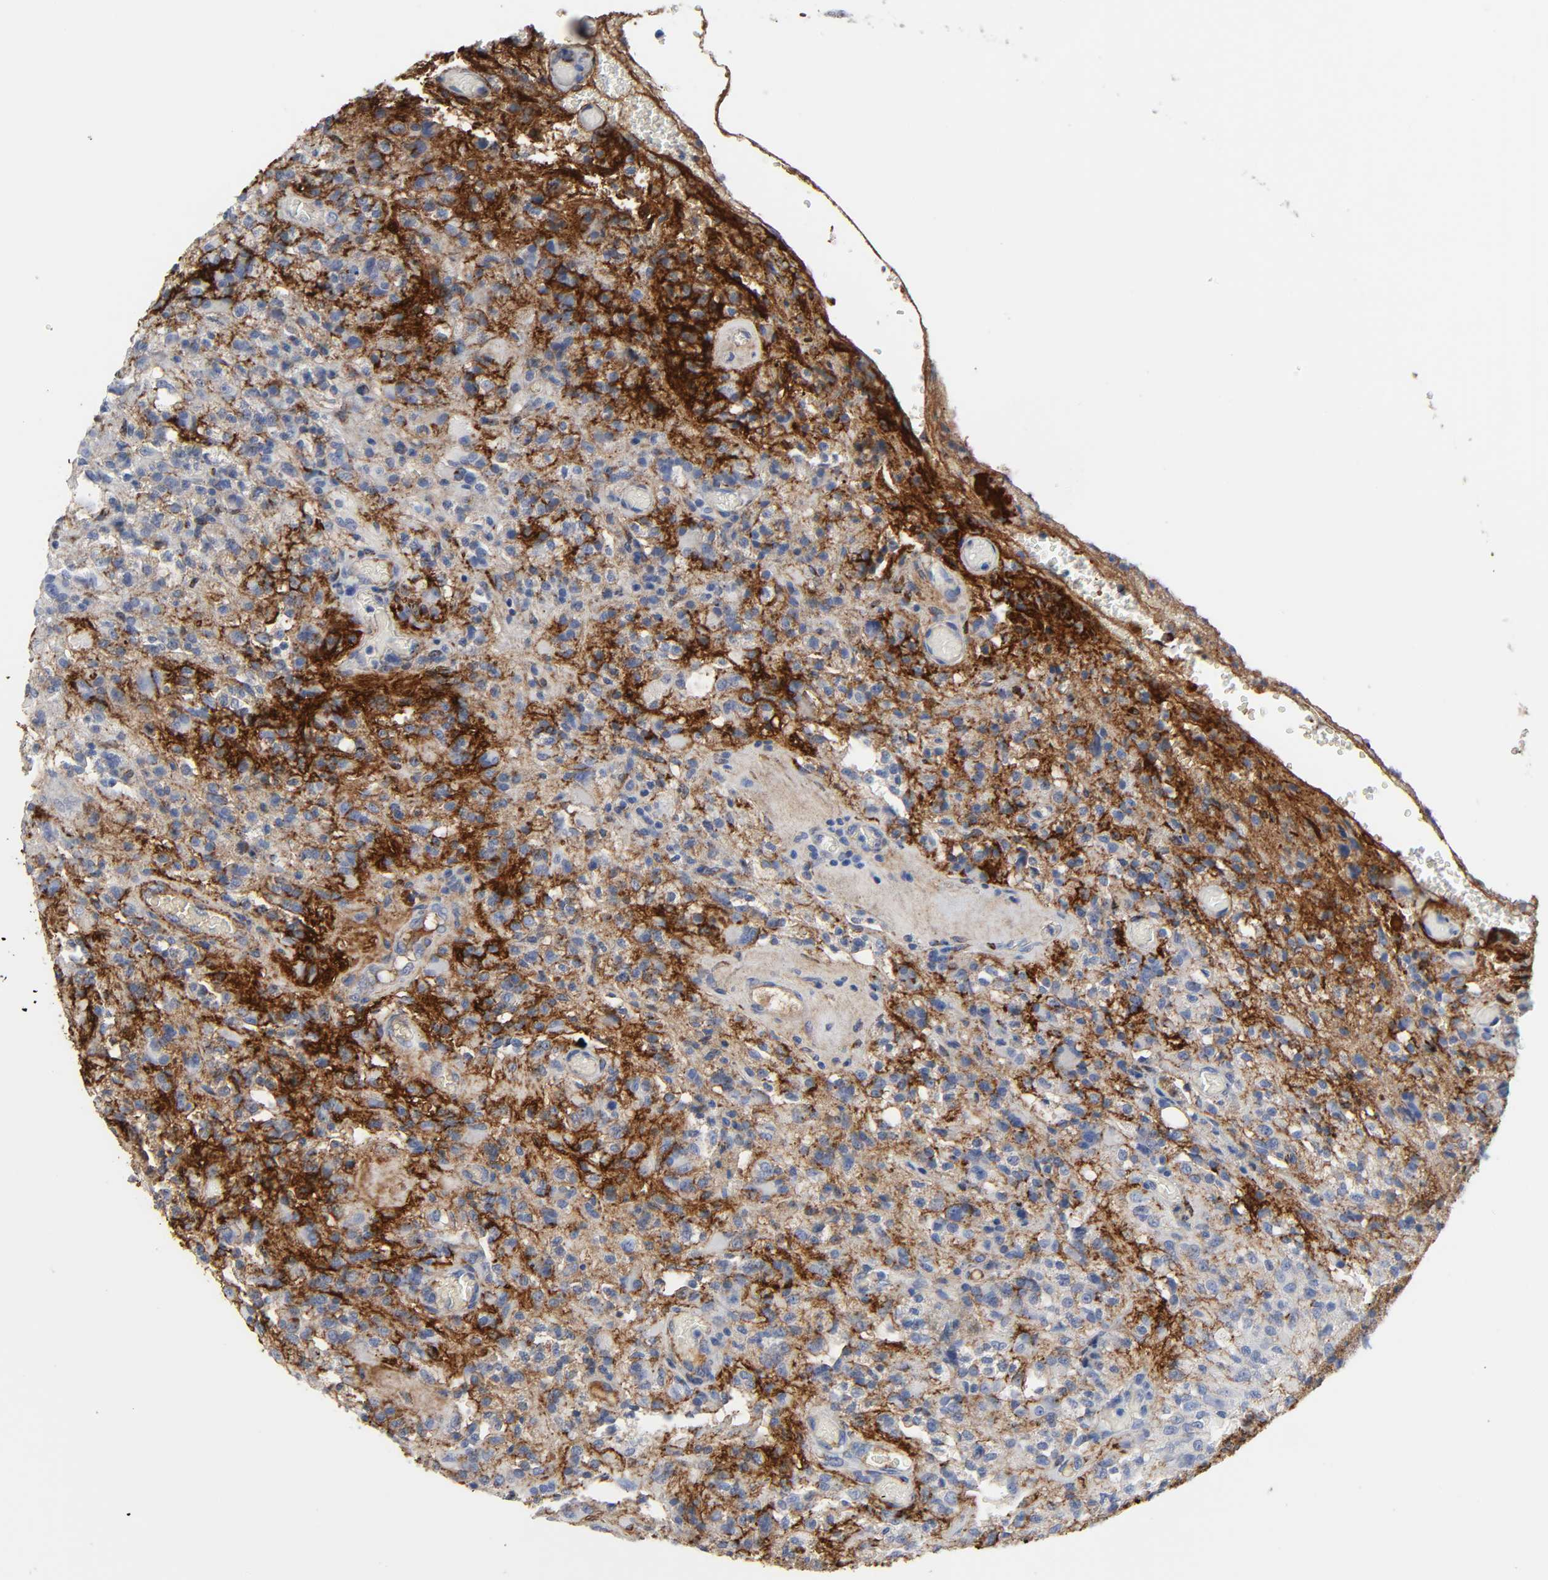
{"staining": {"intensity": "negative", "quantity": "none", "location": "none"}, "tissue": "glioma", "cell_type": "Tumor cells", "image_type": "cancer", "snomed": [{"axis": "morphology", "description": "Normal tissue, NOS"}, {"axis": "morphology", "description": "Glioma, malignant, High grade"}, {"axis": "topography", "description": "Cerebral cortex"}], "caption": "IHC photomicrograph of glioma stained for a protein (brown), which reveals no positivity in tumor cells.", "gene": "FBLN1", "patient": {"sex": "male", "age": 56}}